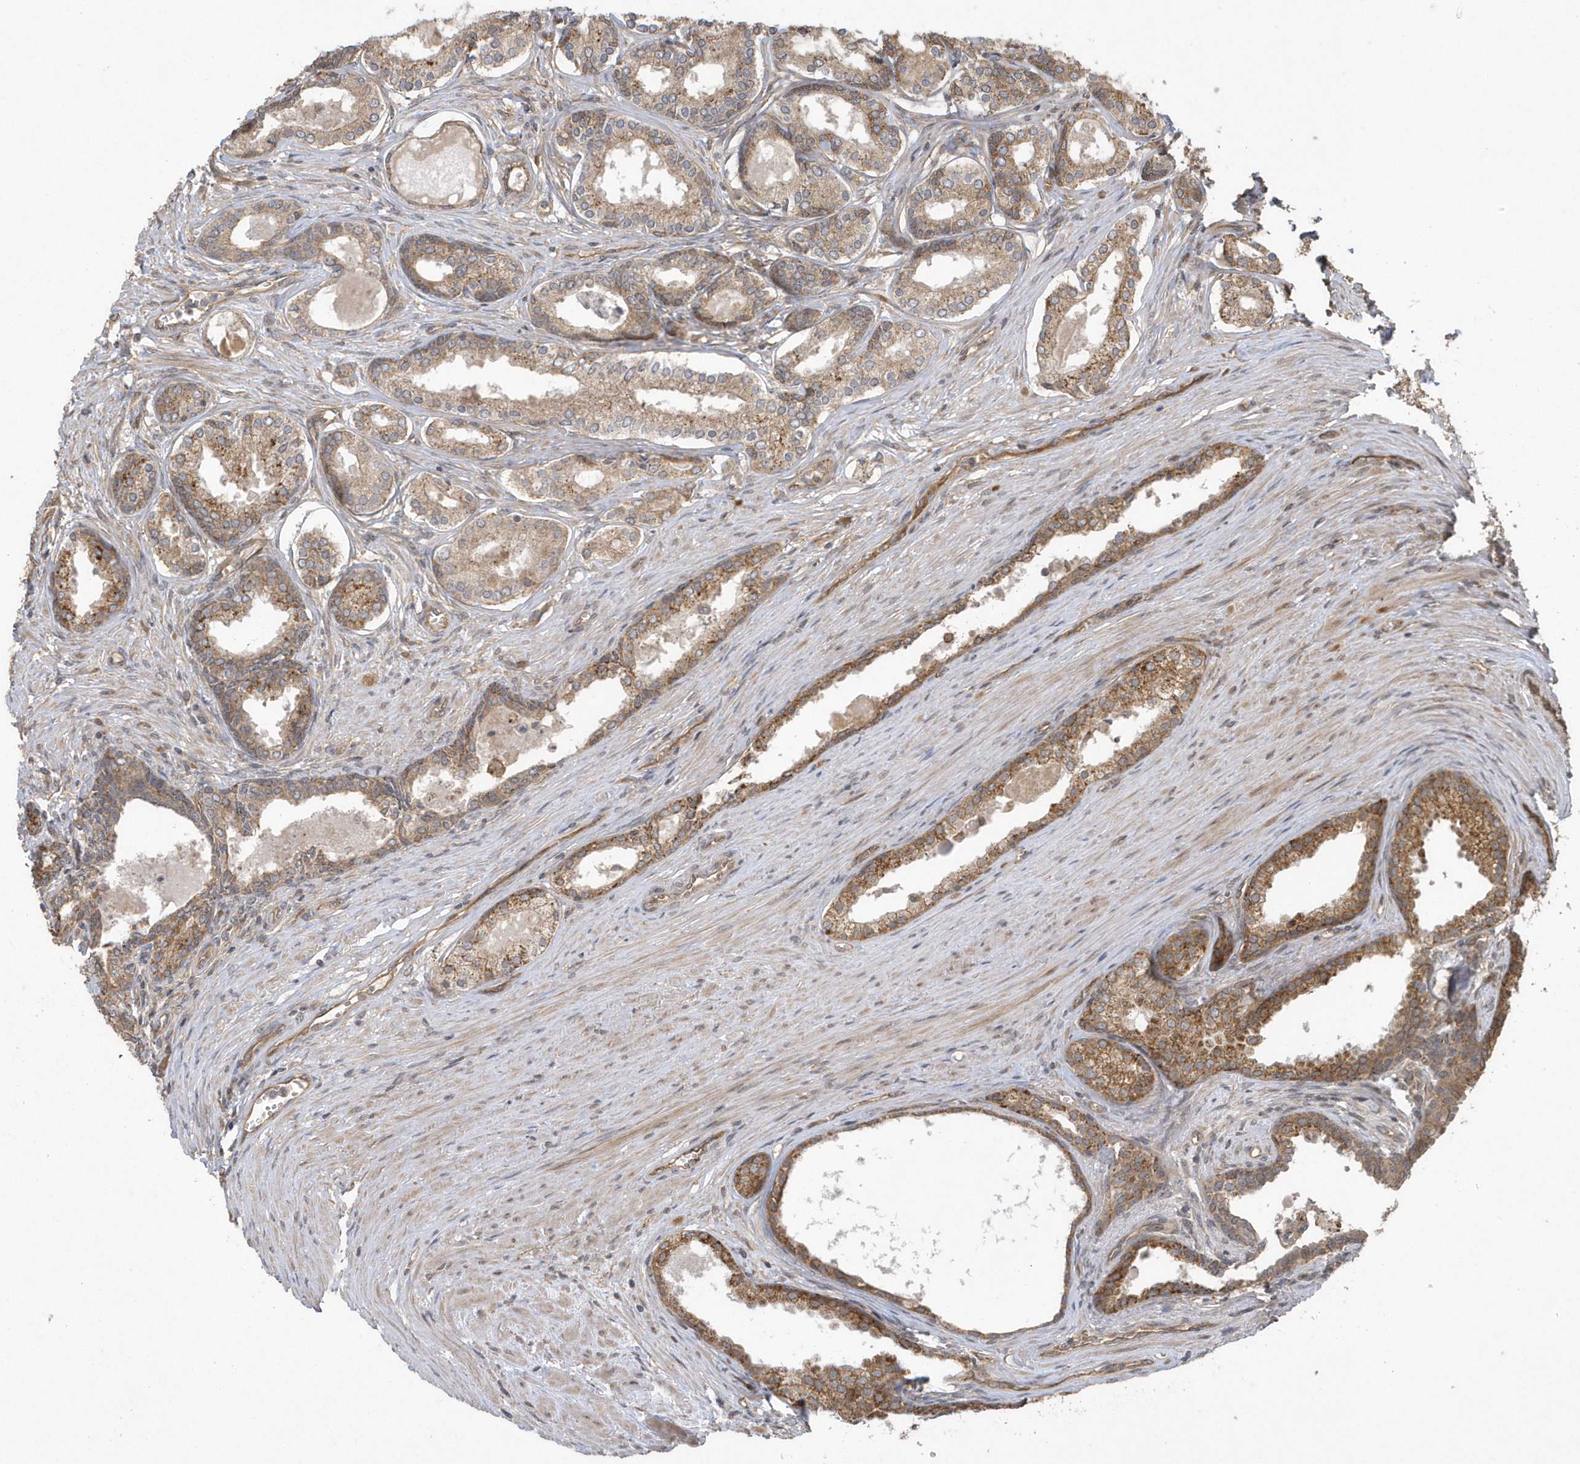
{"staining": {"intensity": "moderate", "quantity": ">75%", "location": "cytoplasmic/membranous"}, "tissue": "prostate cancer", "cell_type": "Tumor cells", "image_type": "cancer", "snomed": [{"axis": "morphology", "description": "Adenocarcinoma, High grade"}, {"axis": "topography", "description": "Prostate"}], "caption": "Brown immunohistochemical staining in human prostate cancer (high-grade adenocarcinoma) reveals moderate cytoplasmic/membranous staining in about >75% of tumor cells. Using DAB (brown) and hematoxylin (blue) stains, captured at high magnification using brightfield microscopy.", "gene": "HERPUD1", "patient": {"sex": "male", "age": 68}}